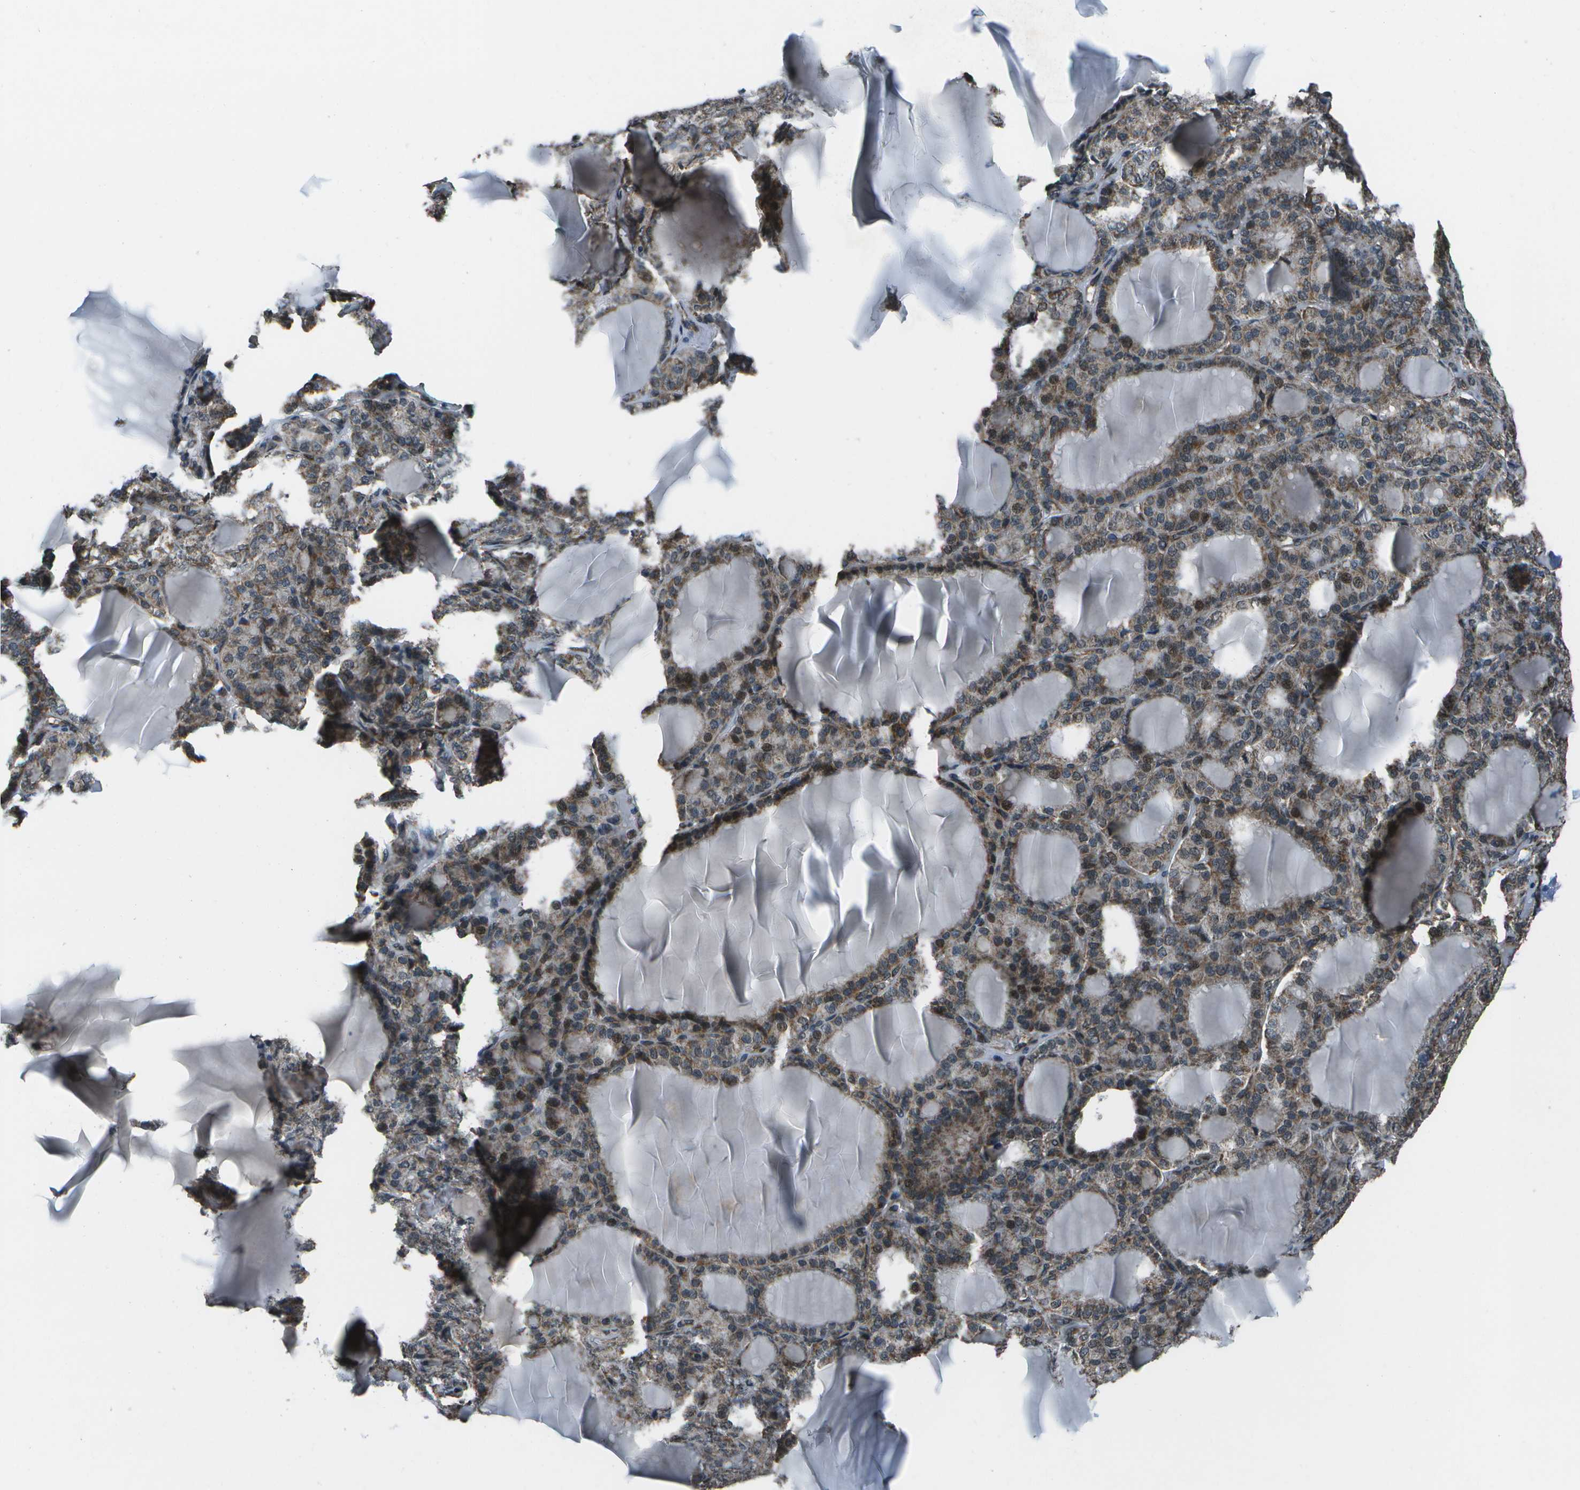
{"staining": {"intensity": "strong", "quantity": "25%-75%", "location": "cytoplasmic/membranous,nuclear"}, "tissue": "thyroid gland", "cell_type": "Glandular cells", "image_type": "normal", "snomed": [{"axis": "morphology", "description": "Normal tissue, NOS"}, {"axis": "topography", "description": "Thyroid gland"}], "caption": "Benign thyroid gland exhibits strong cytoplasmic/membranous,nuclear positivity in approximately 25%-75% of glandular cells.", "gene": "EIF2AK1", "patient": {"sex": "female", "age": 28}}